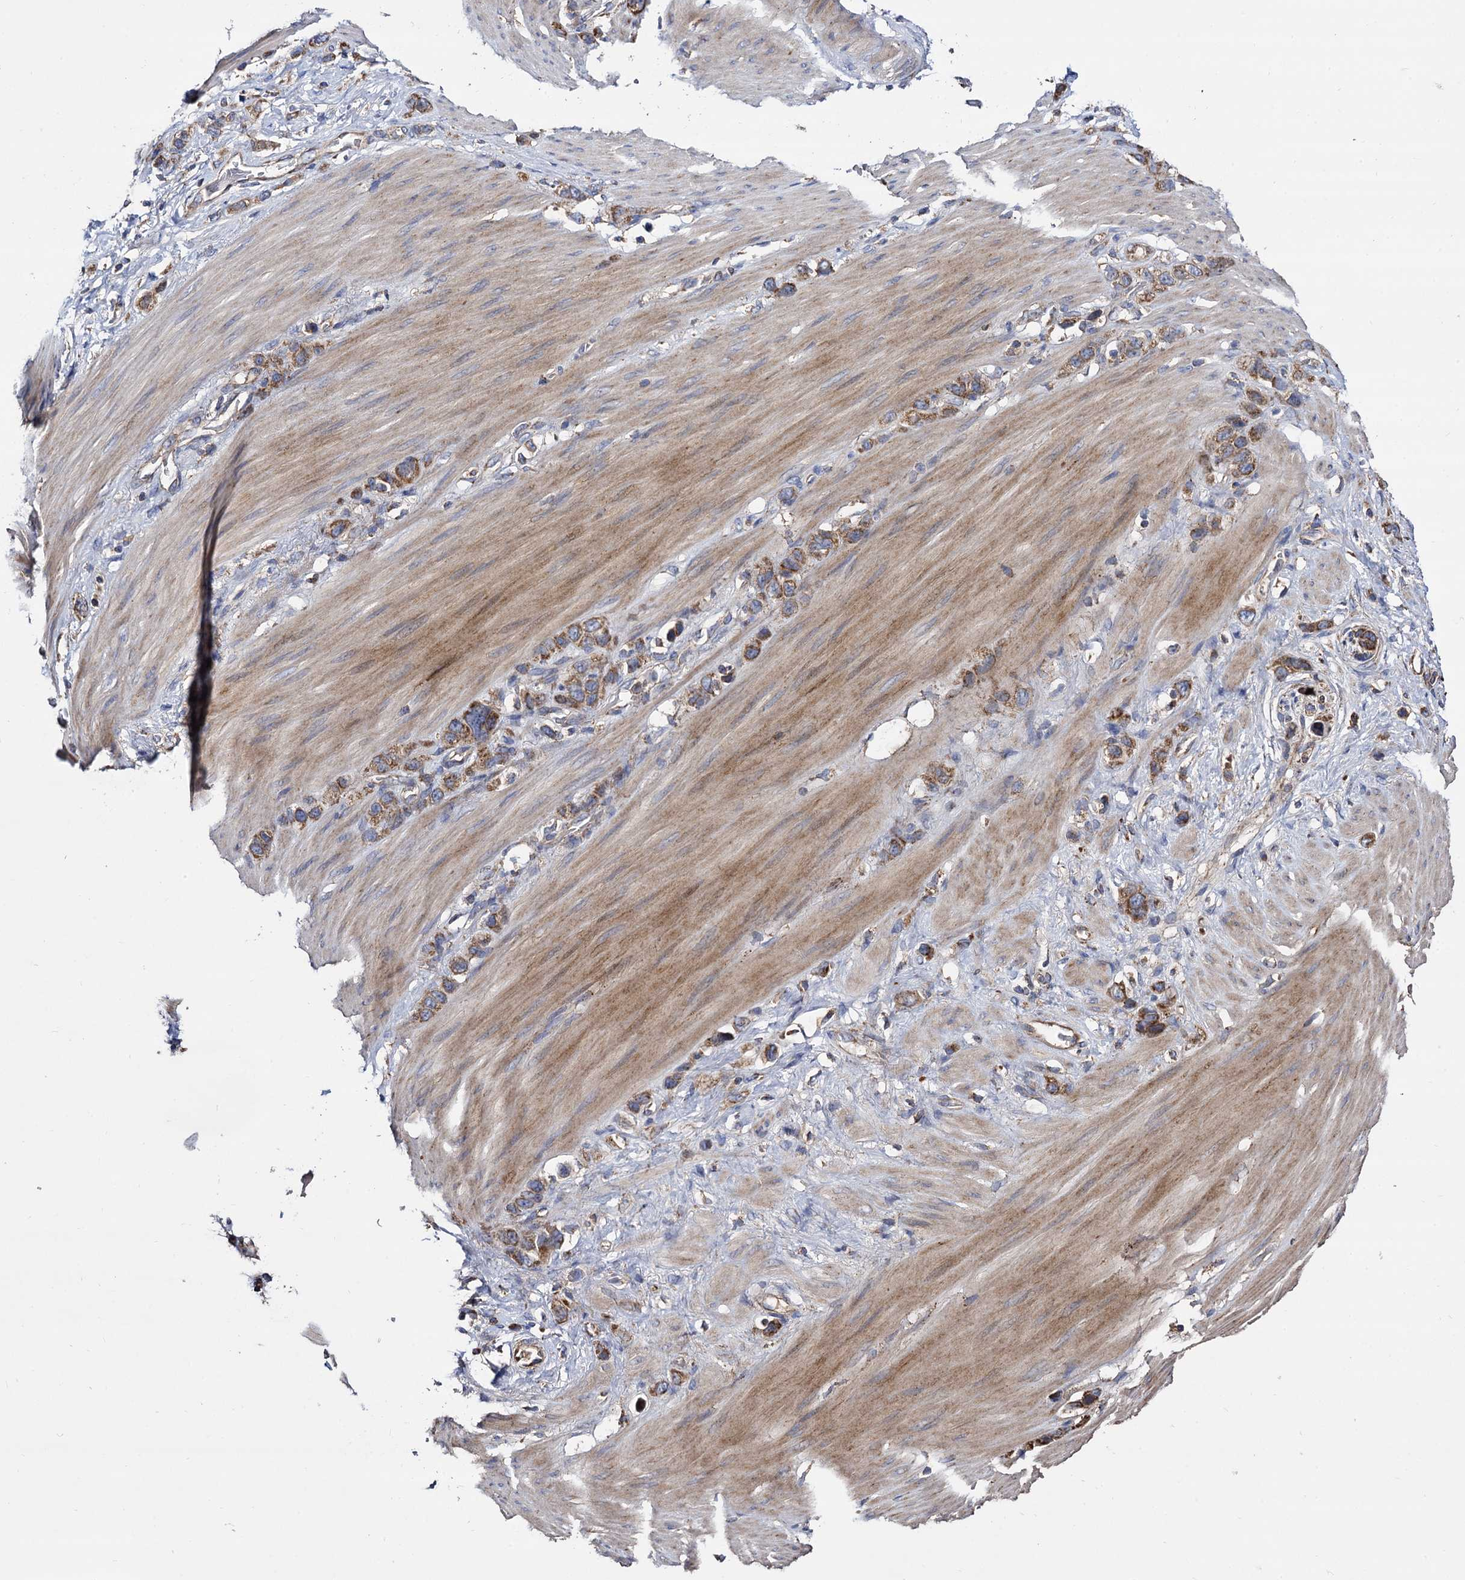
{"staining": {"intensity": "moderate", "quantity": ">75%", "location": "cytoplasmic/membranous"}, "tissue": "stomach cancer", "cell_type": "Tumor cells", "image_type": "cancer", "snomed": [{"axis": "morphology", "description": "Adenocarcinoma, NOS"}, {"axis": "morphology", "description": "Adenocarcinoma, High grade"}, {"axis": "topography", "description": "Stomach, upper"}, {"axis": "topography", "description": "Stomach, lower"}], "caption": "Immunohistochemical staining of stomach cancer displays medium levels of moderate cytoplasmic/membranous protein expression in approximately >75% of tumor cells. Using DAB (3,3'-diaminobenzidine) (brown) and hematoxylin (blue) stains, captured at high magnification using brightfield microscopy.", "gene": "IQCH", "patient": {"sex": "female", "age": 65}}